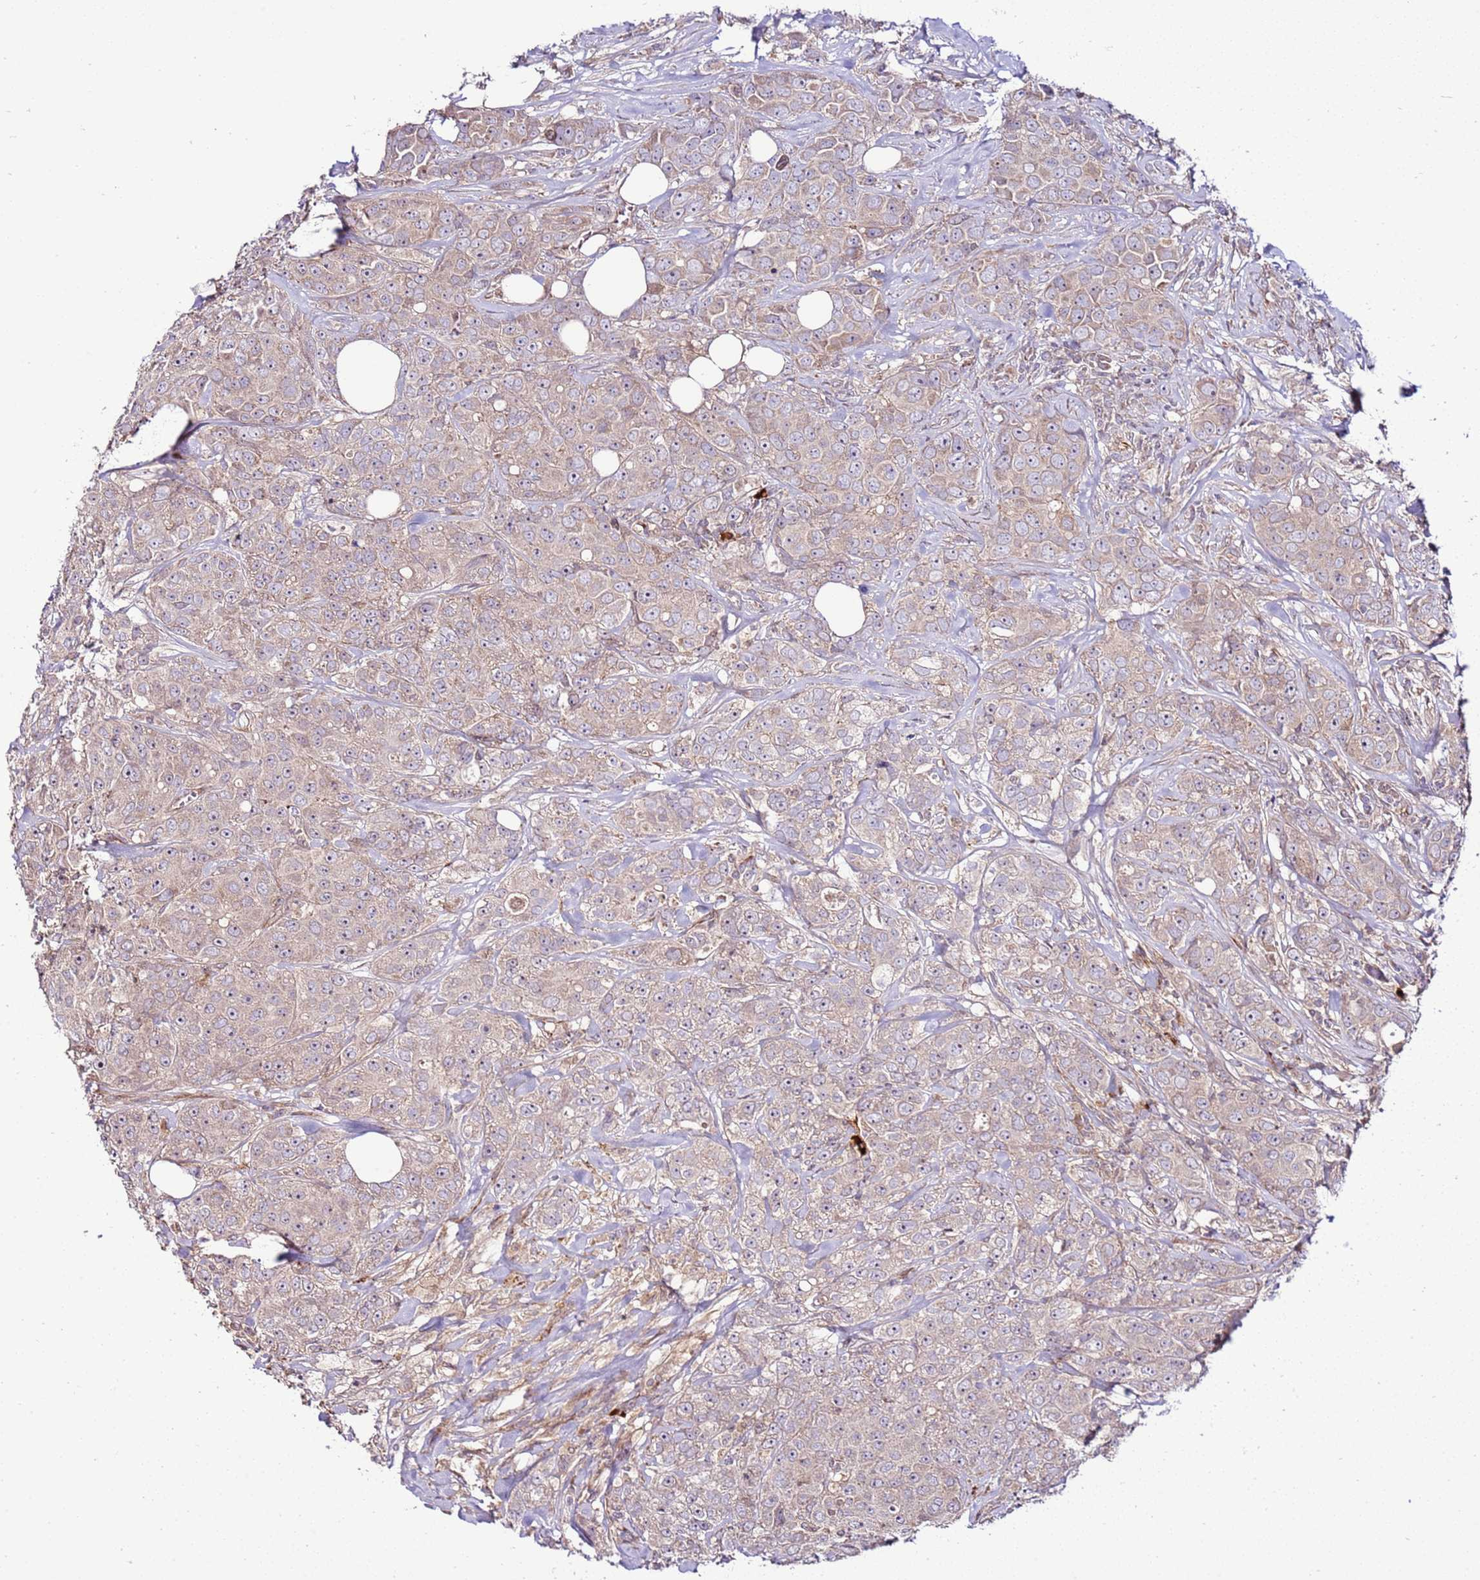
{"staining": {"intensity": "weak", "quantity": "<25%", "location": "cytoplasmic/membranous"}, "tissue": "breast cancer", "cell_type": "Tumor cells", "image_type": "cancer", "snomed": [{"axis": "morphology", "description": "Duct carcinoma"}, {"axis": "topography", "description": "Breast"}], "caption": "Immunohistochemistry micrograph of breast intraductal carcinoma stained for a protein (brown), which exhibits no expression in tumor cells.", "gene": "ZNF624", "patient": {"sex": "female", "age": 43}}